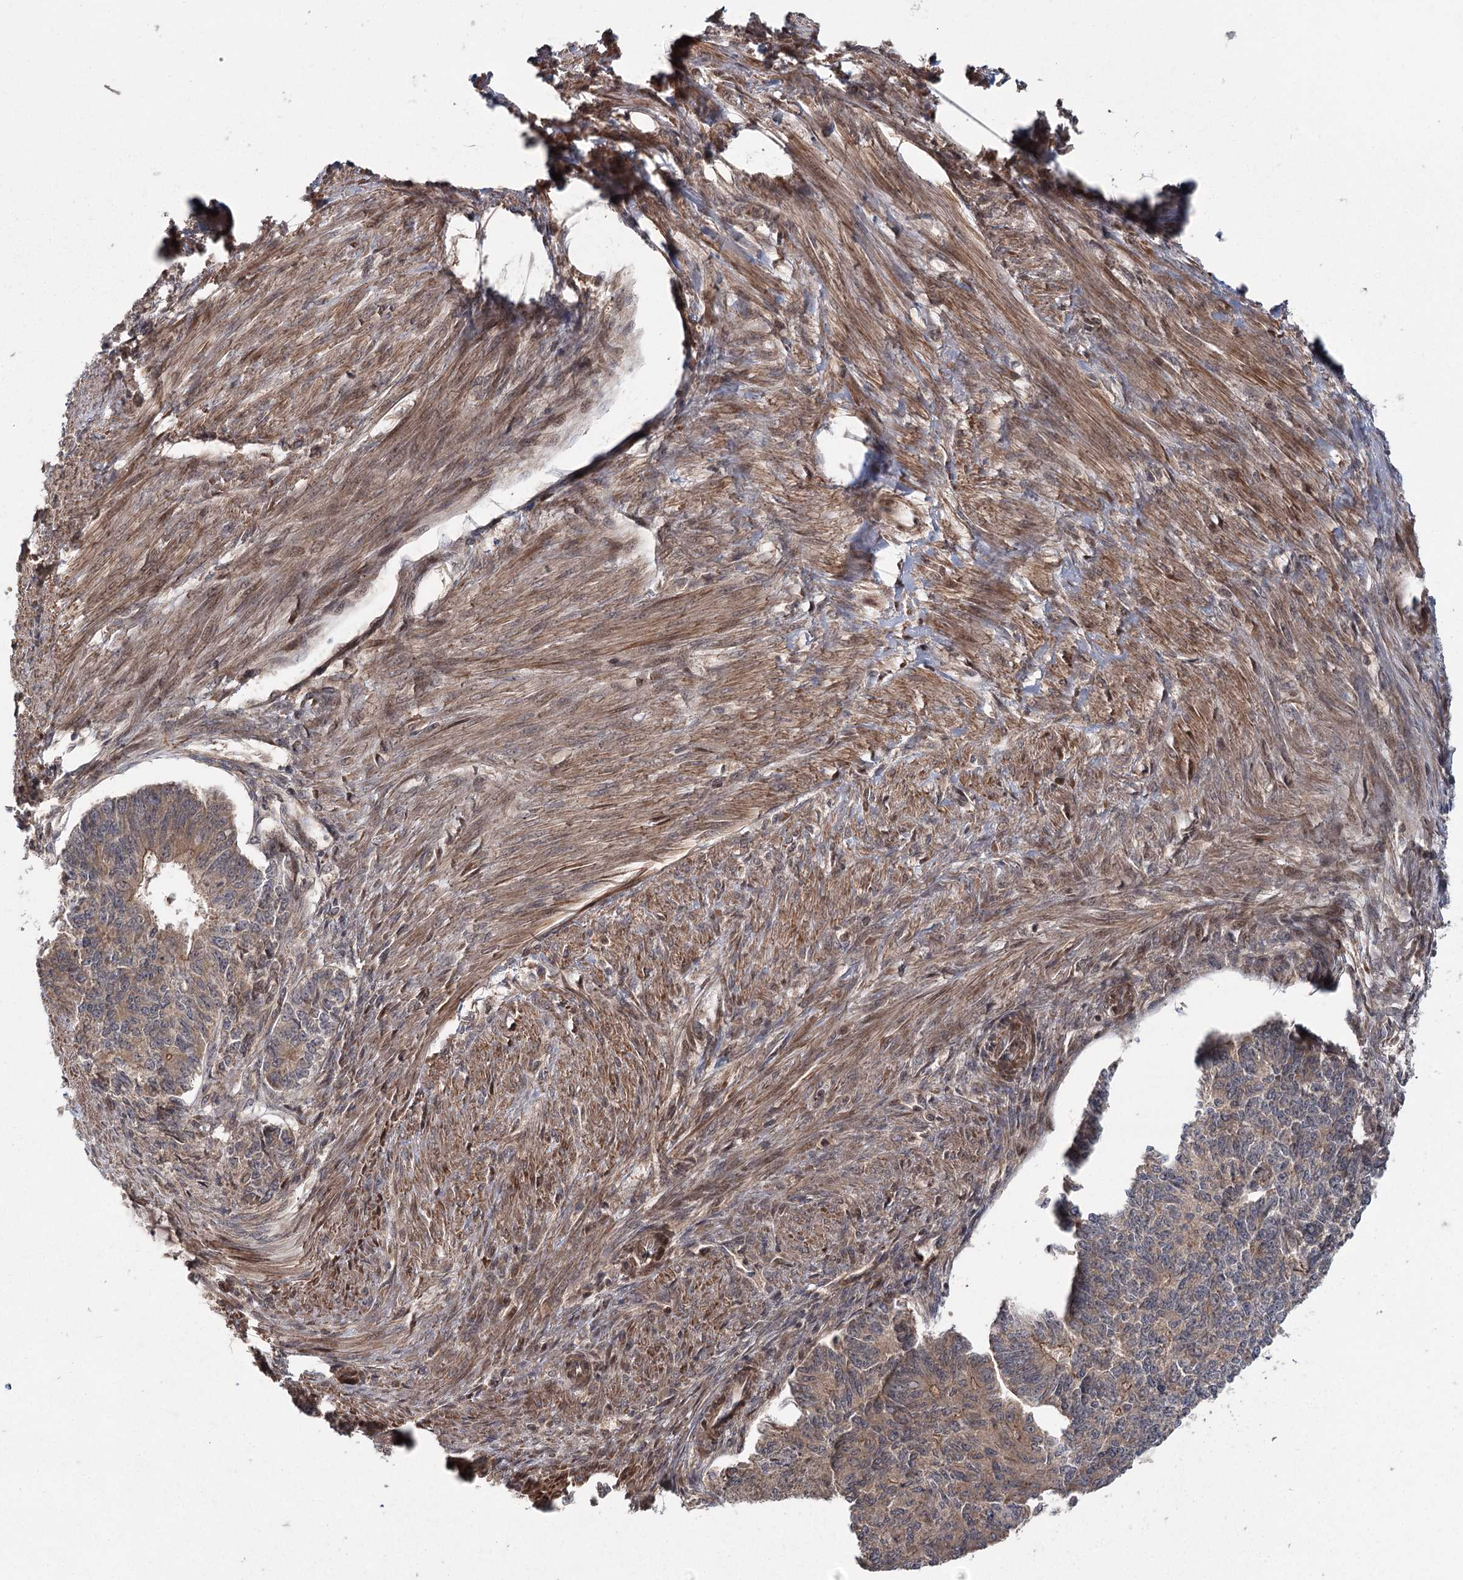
{"staining": {"intensity": "weak", "quantity": ">75%", "location": "cytoplasmic/membranous"}, "tissue": "endometrial cancer", "cell_type": "Tumor cells", "image_type": "cancer", "snomed": [{"axis": "morphology", "description": "Adenocarcinoma, NOS"}, {"axis": "topography", "description": "Endometrium"}], "caption": "A brown stain shows weak cytoplasmic/membranous staining of a protein in human endometrial adenocarcinoma tumor cells.", "gene": "RAPGEF6", "patient": {"sex": "female", "age": 32}}